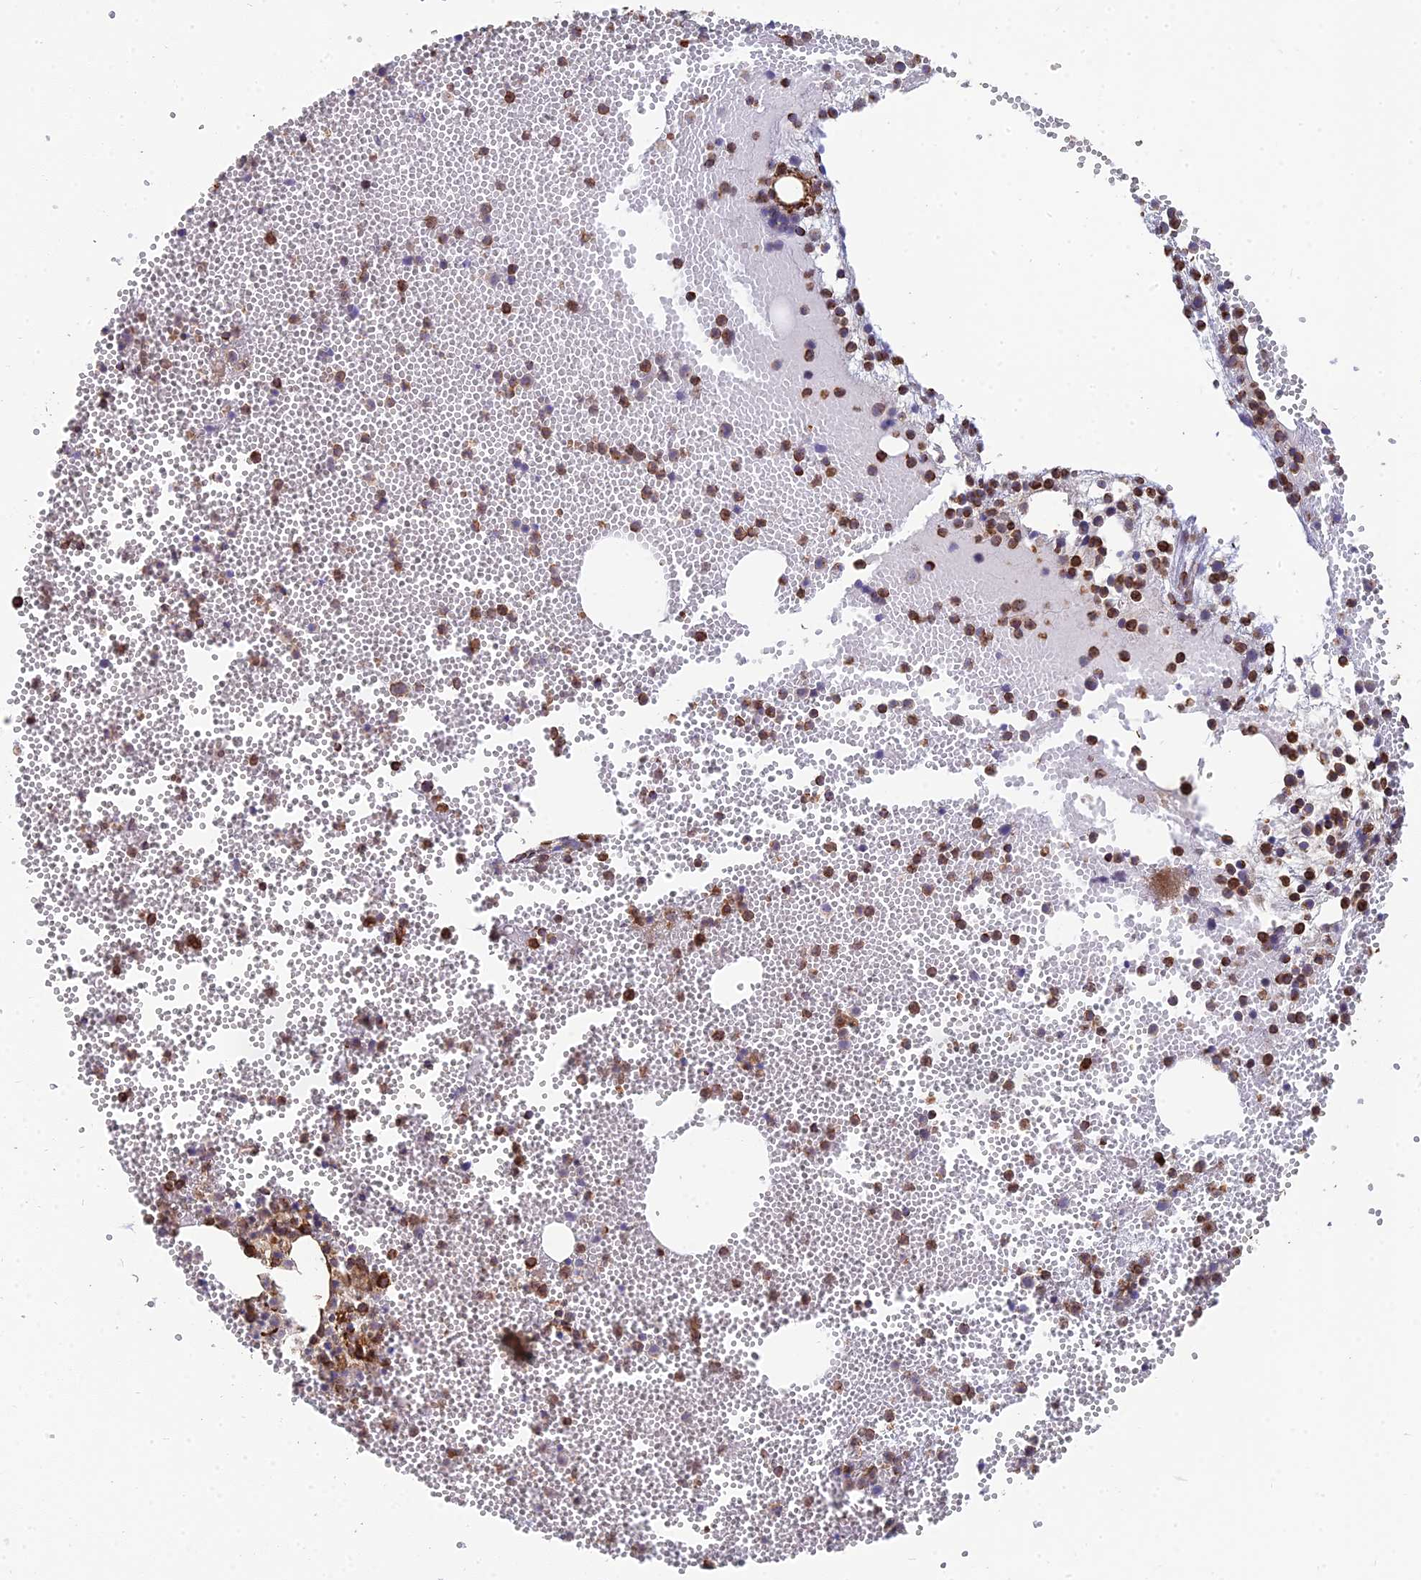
{"staining": {"intensity": "strong", "quantity": ">75%", "location": "cytoplasmic/membranous,nuclear"}, "tissue": "bone marrow", "cell_type": "Hematopoietic cells", "image_type": "normal", "snomed": [{"axis": "morphology", "description": "Normal tissue, NOS"}, {"axis": "topography", "description": "Bone marrow"}], "caption": "Bone marrow stained with immunohistochemistry (IHC) demonstrates strong cytoplasmic/membranous,nuclear expression in approximately >75% of hematopoietic cells. (Stains: DAB in brown, nuclei in blue, Microscopy: brightfield microscopy at high magnification).", "gene": "DSTYK", "patient": {"sex": "female", "age": 77}}